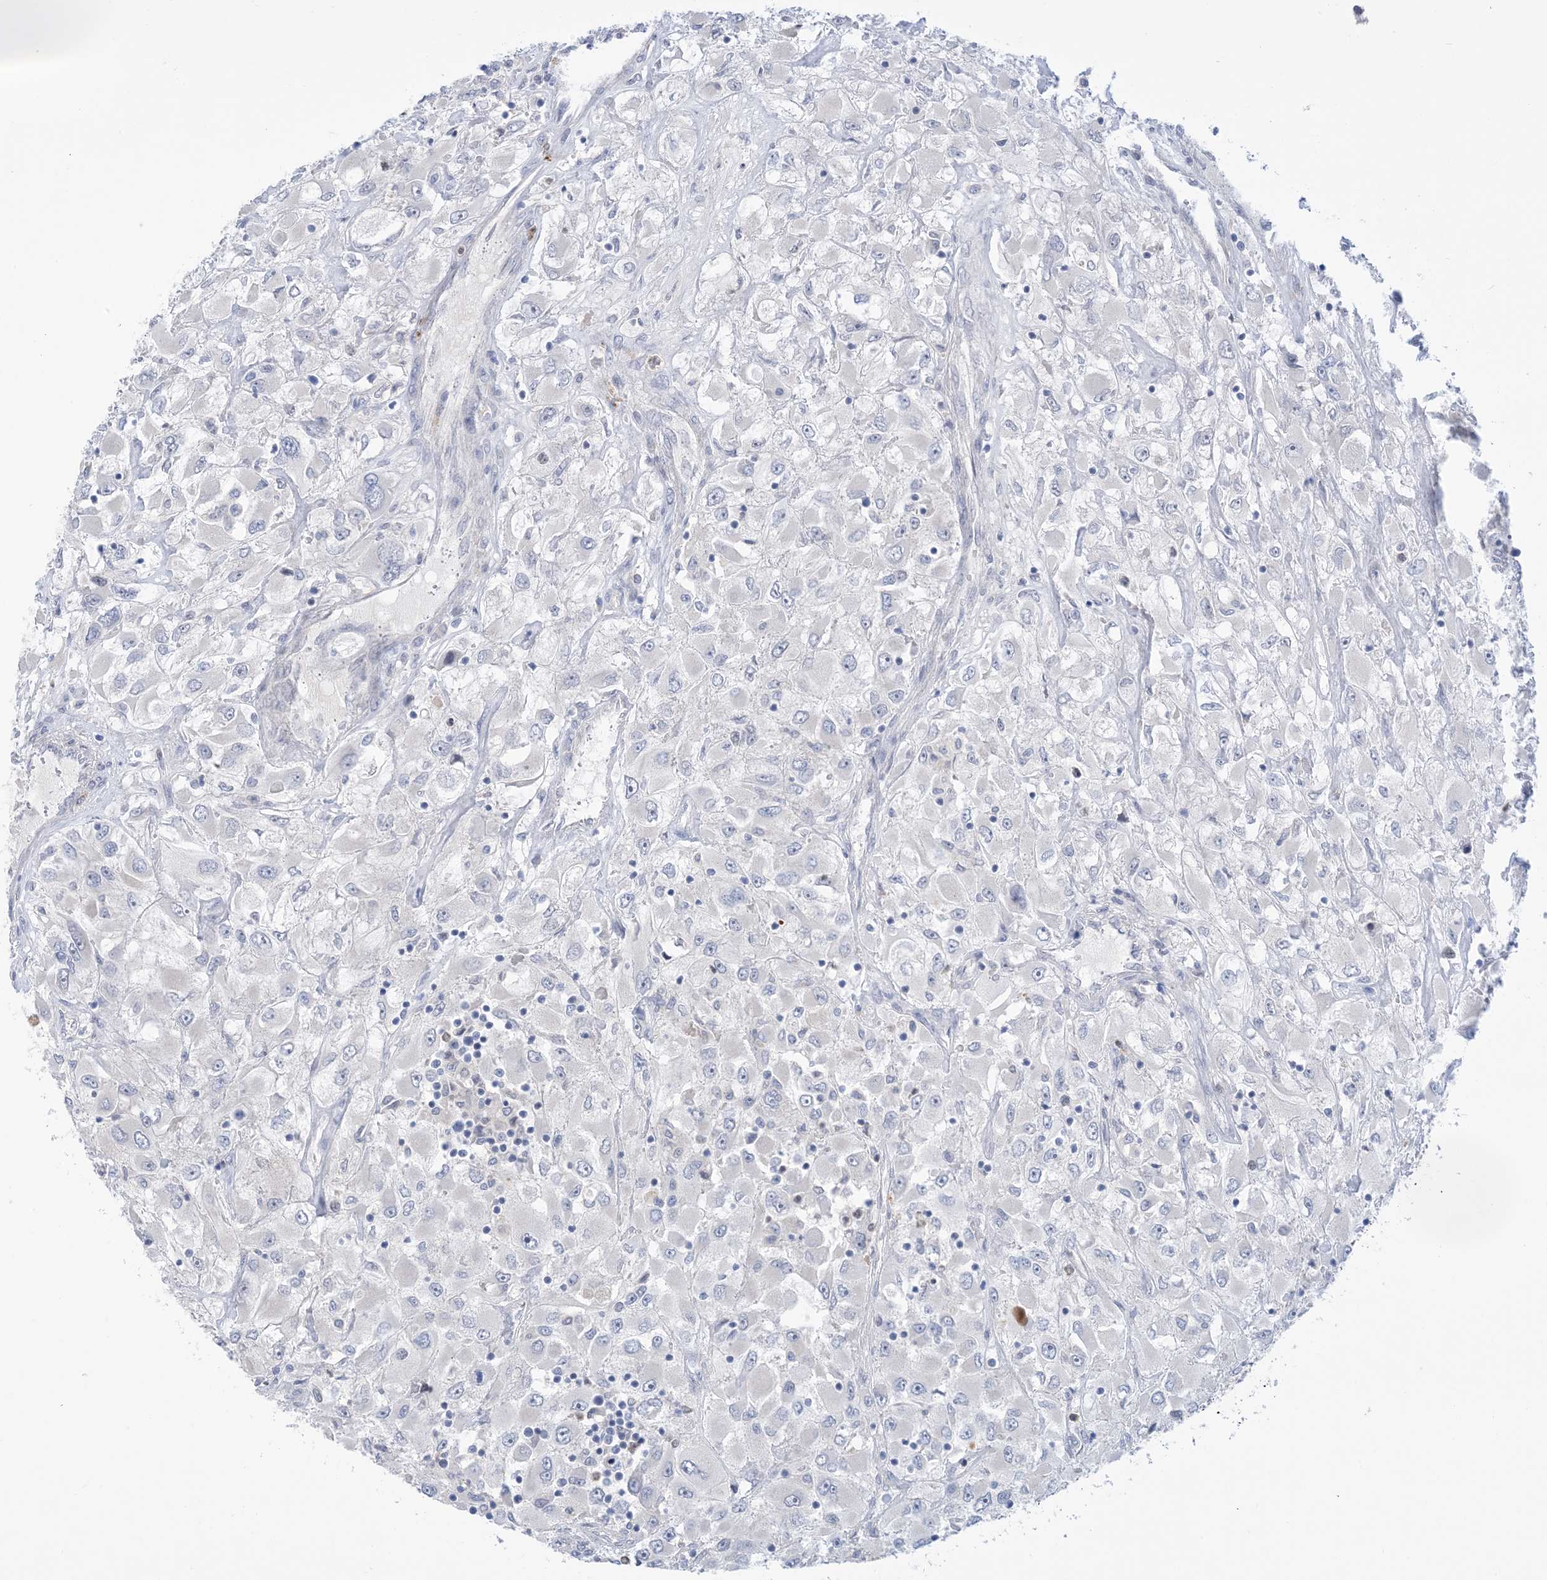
{"staining": {"intensity": "negative", "quantity": "none", "location": "none"}, "tissue": "renal cancer", "cell_type": "Tumor cells", "image_type": "cancer", "snomed": [{"axis": "morphology", "description": "Adenocarcinoma, NOS"}, {"axis": "topography", "description": "Kidney"}], "caption": "This is a image of IHC staining of adenocarcinoma (renal), which shows no positivity in tumor cells.", "gene": "TTYH1", "patient": {"sex": "female", "age": 52}}